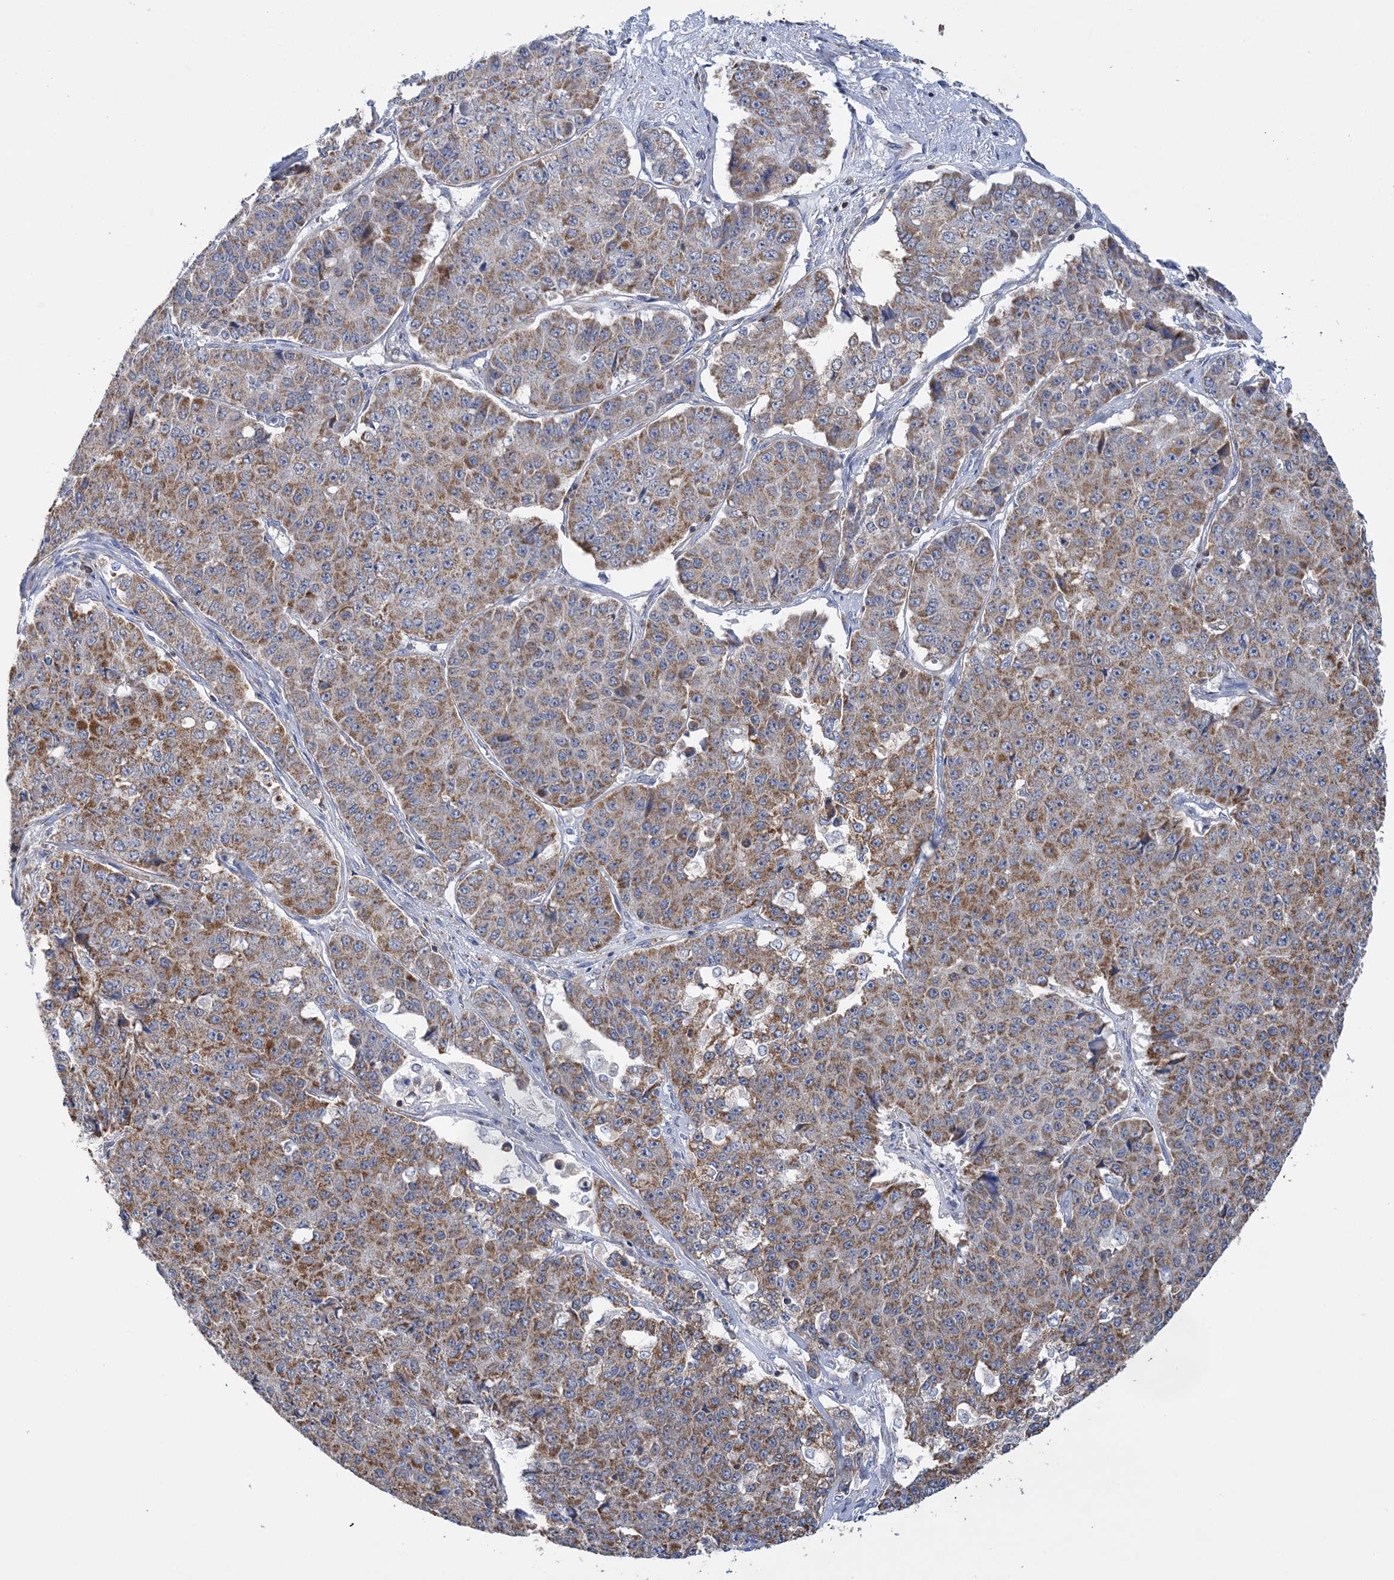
{"staining": {"intensity": "moderate", "quantity": ">75%", "location": "cytoplasmic/membranous"}, "tissue": "pancreatic cancer", "cell_type": "Tumor cells", "image_type": "cancer", "snomed": [{"axis": "morphology", "description": "Adenocarcinoma, NOS"}, {"axis": "topography", "description": "Pancreas"}], "caption": "Moderate cytoplasmic/membranous expression for a protein is present in approximately >75% of tumor cells of pancreatic adenocarcinoma using immunohistochemistry.", "gene": "TTC32", "patient": {"sex": "male", "age": 50}}